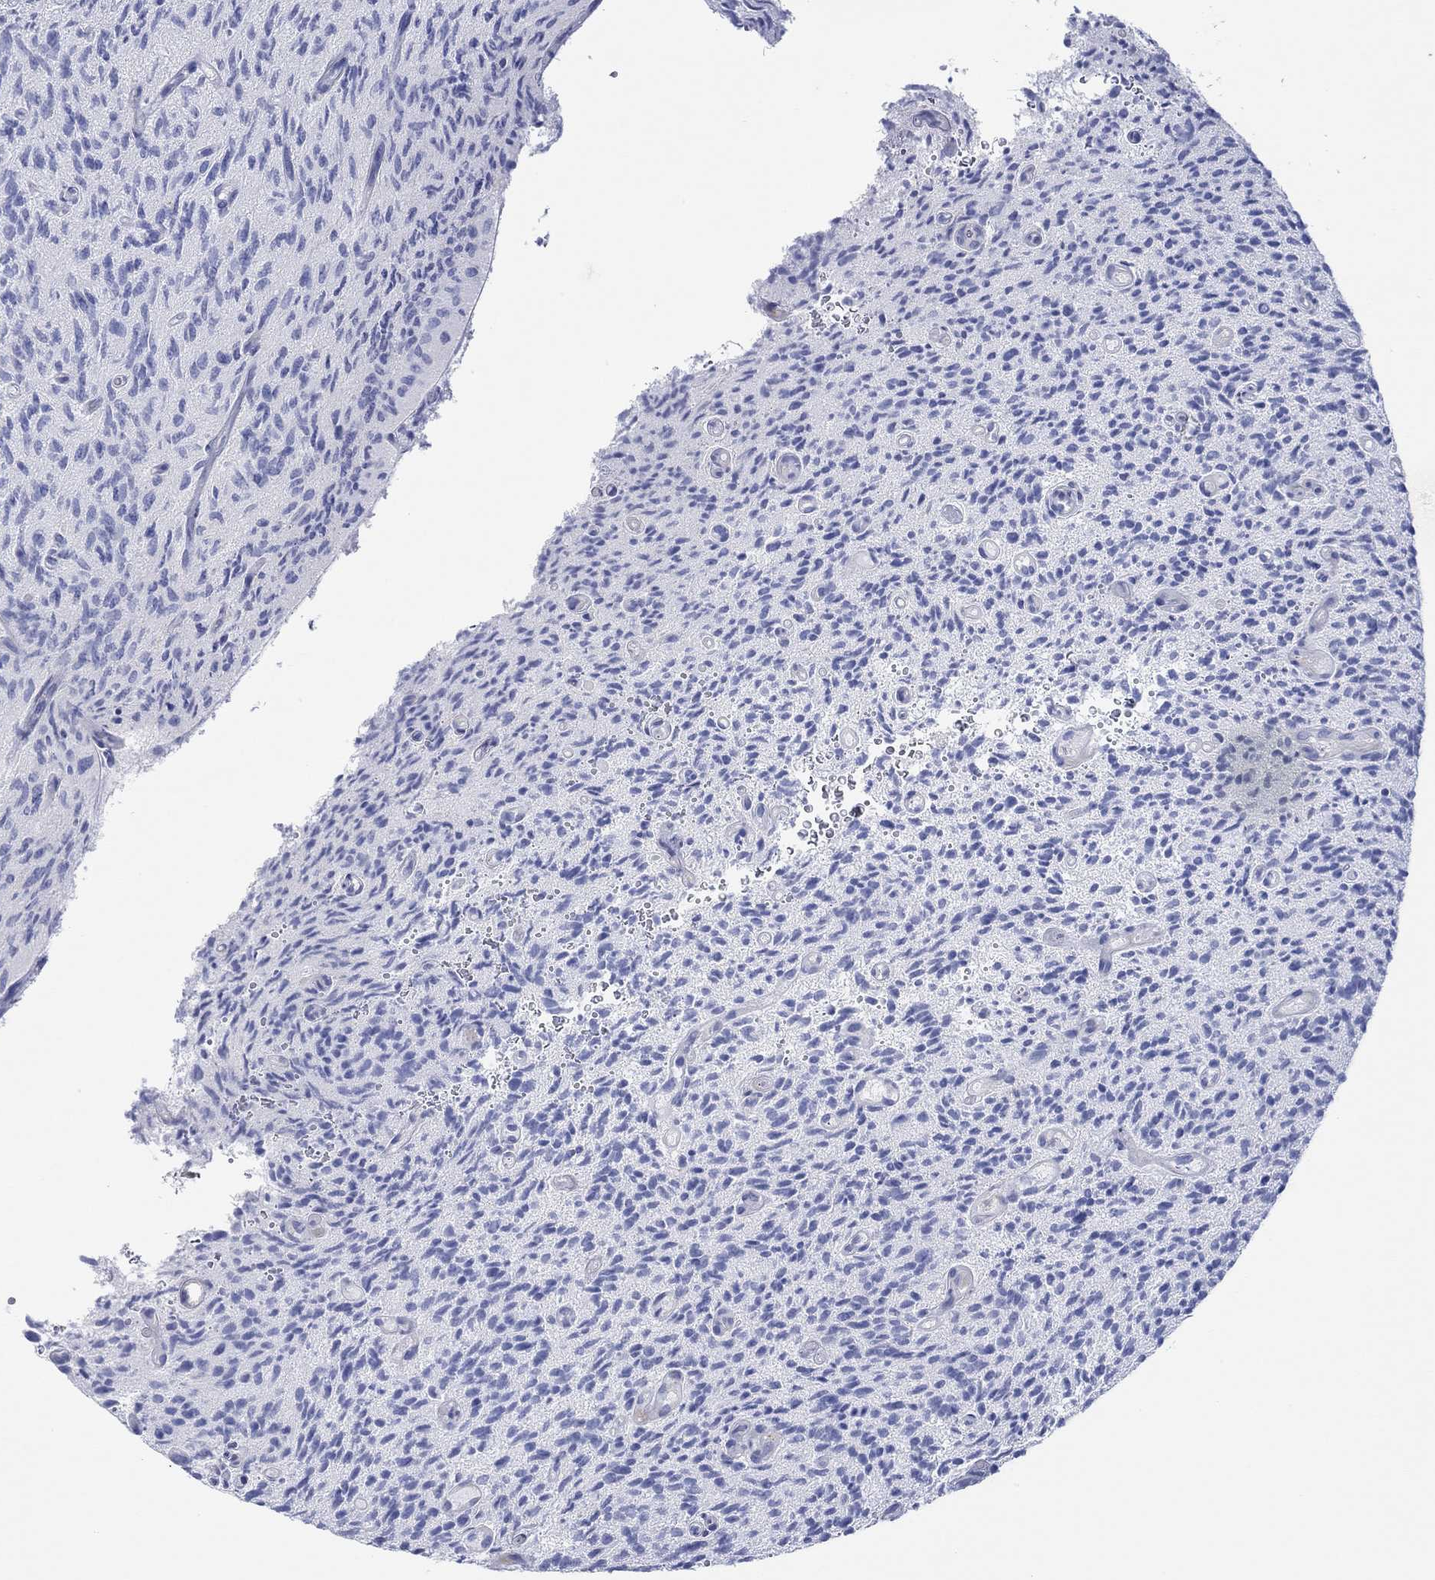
{"staining": {"intensity": "negative", "quantity": "none", "location": "none"}, "tissue": "glioma", "cell_type": "Tumor cells", "image_type": "cancer", "snomed": [{"axis": "morphology", "description": "Glioma, malignant, High grade"}, {"axis": "topography", "description": "Brain"}], "caption": "The immunohistochemistry (IHC) histopathology image has no significant expression in tumor cells of malignant glioma (high-grade) tissue. The staining was performed using DAB to visualize the protein expression in brown, while the nuclei were stained in blue with hematoxylin (Magnification: 20x).", "gene": "PPIL6", "patient": {"sex": "male", "age": 64}}